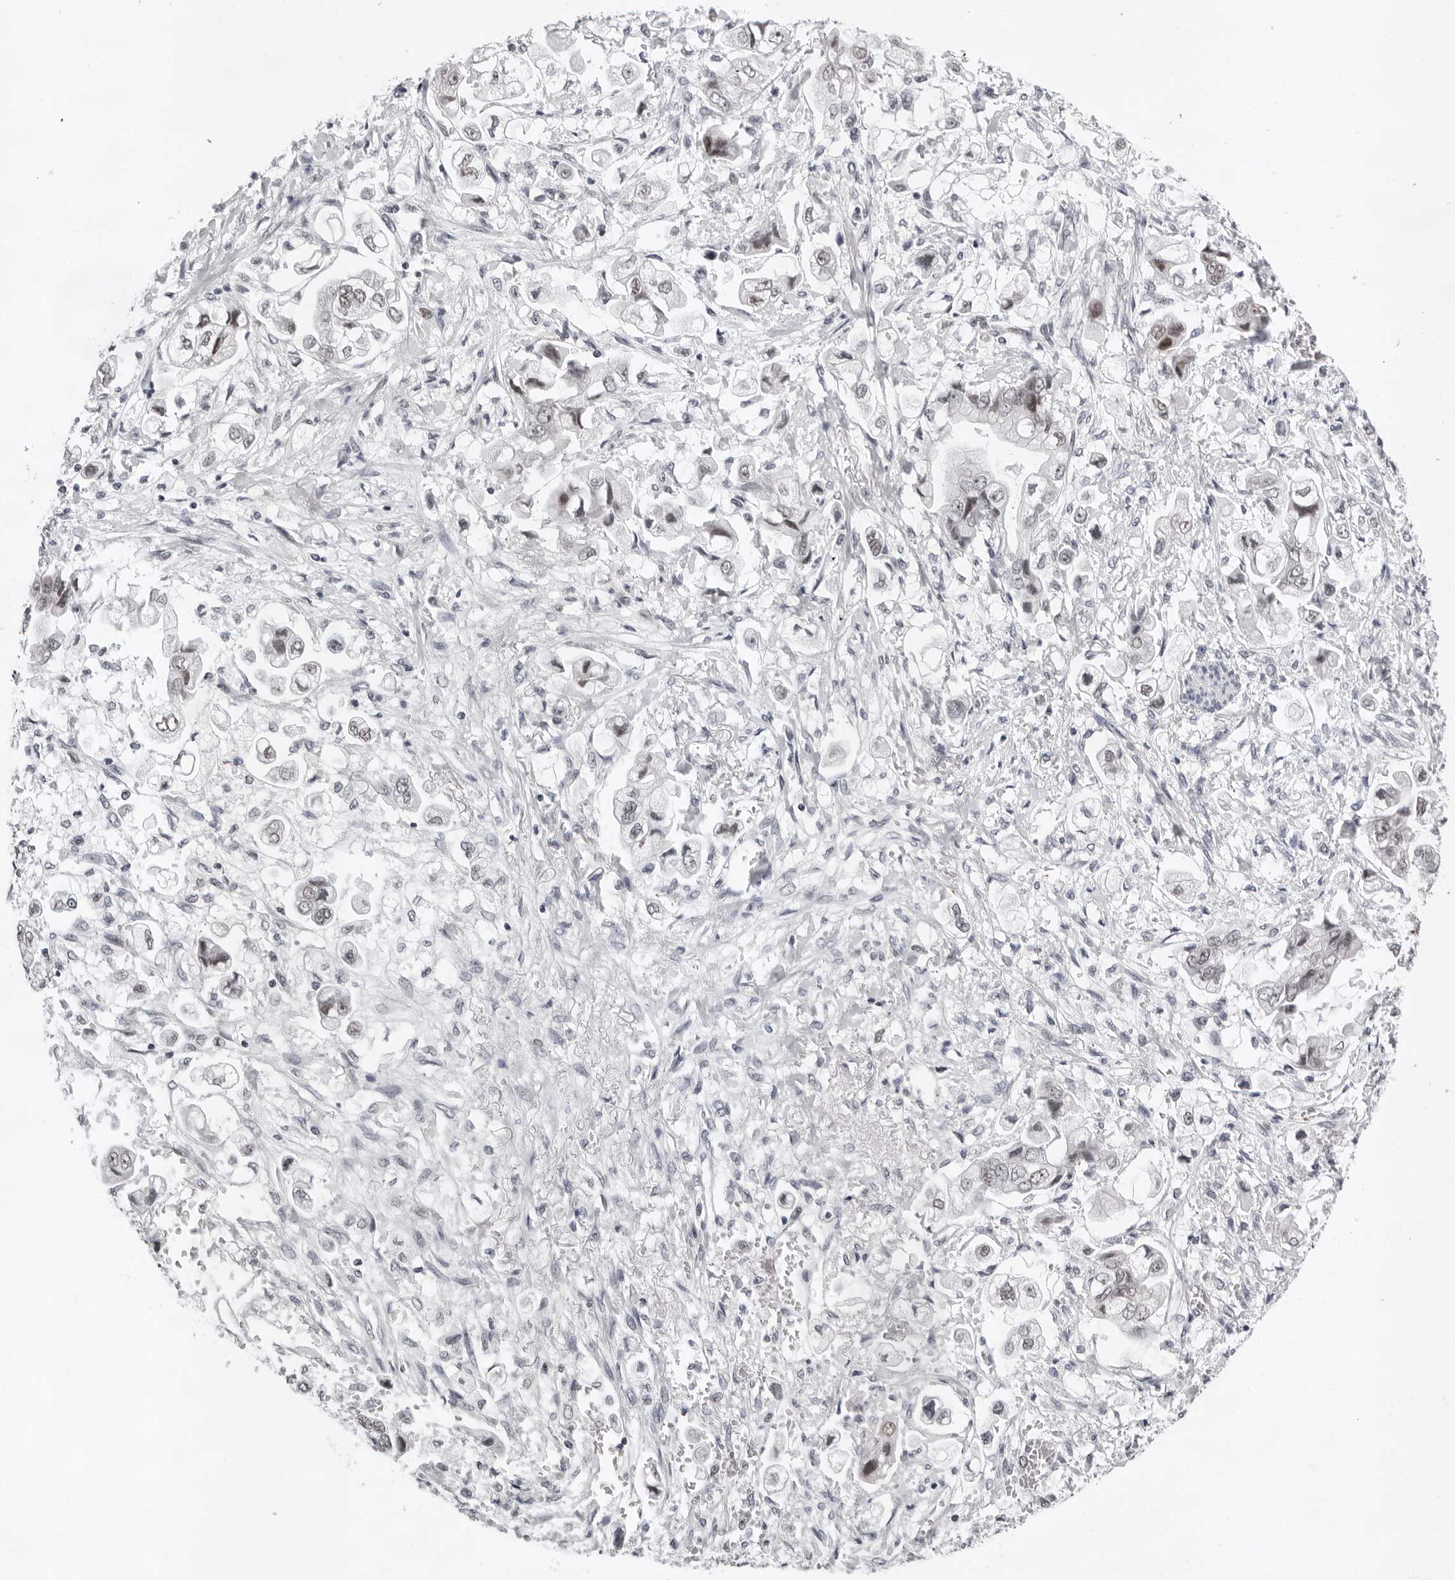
{"staining": {"intensity": "weak", "quantity": "25%-75%", "location": "nuclear"}, "tissue": "stomach cancer", "cell_type": "Tumor cells", "image_type": "cancer", "snomed": [{"axis": "morphology", "description": "Adenocarcinoma, NOS"}, {"axis": "topography", "description": "Stomach"}], "caption": "IHC histopathology image of stomach adenocarcinoma stained for a protein (brown), which reveals low levels of weak nuclear positivity in approximately 25%-75% of tumor cells.", "gene": "USP1", "patient": {"sex": "male", "age": 62}}